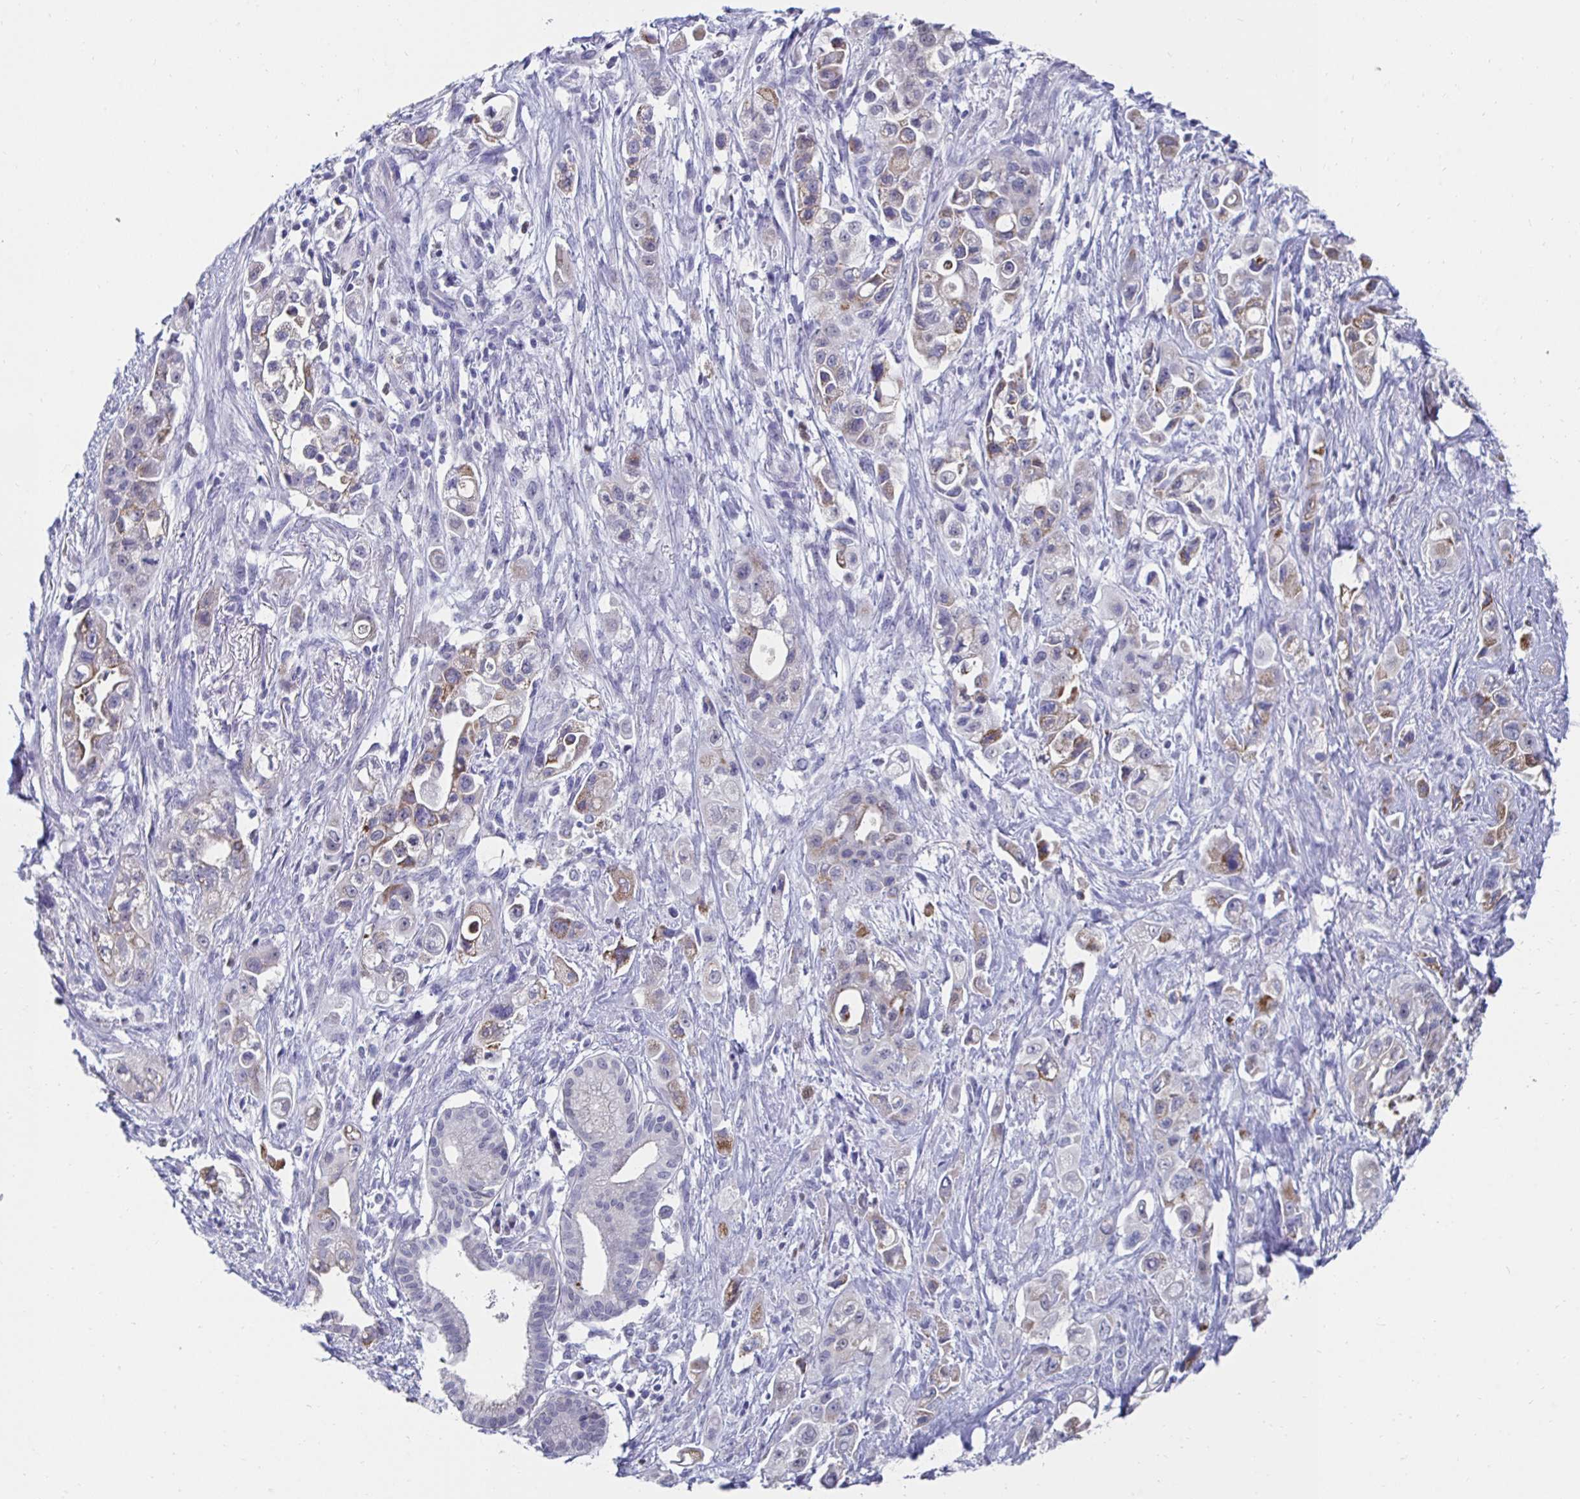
{"staining": {"intensity": "weak", "quantity": "<25%", "location": "cytoplasmic/membranous"}, "tissue": "pancreatic cancer", "cell_type": "Tumor cells", "image_type": "cancer", "snomed": [{"axis": "morphology", "description": "Adenocarcinoma, NOS"}, {"axis": "topography", "description": "Pancreas"}], "caption": "Pancreatic cancer (adenocarcinoma) was stained to show a protein in brown. There is no significant expression in tumor cells.", "gene": "NOCT", "patient": {"sex": "female", "age": 66}}